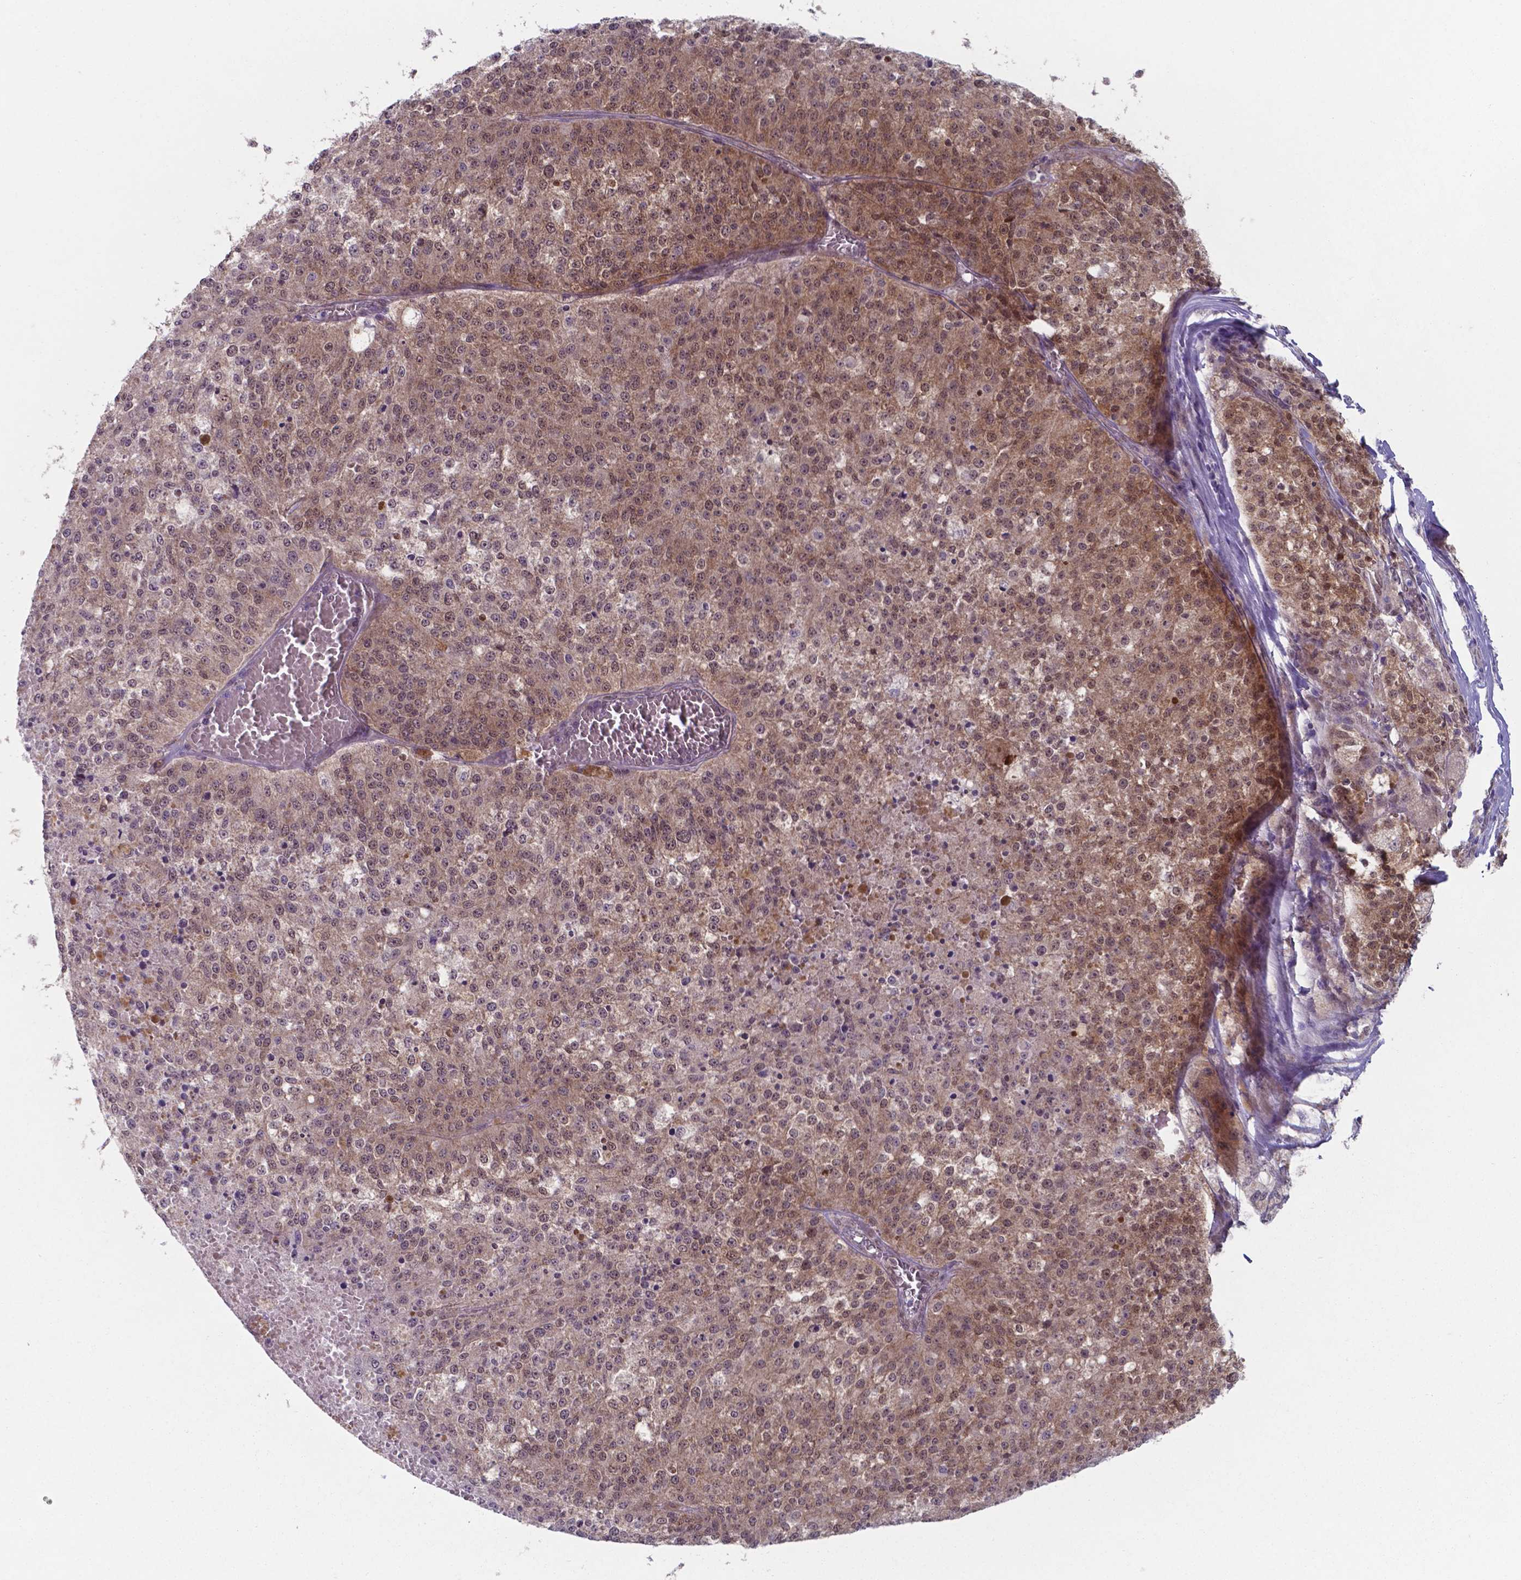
{"staining": {"intensity": "weak", "quantity": "25%-75%", "location": "nuclear"}, "tissue": "melanoma", "cell_type": "Tumor cells", "image_type": "cancer", "snomed": [{"axis": "morphology", "description": "Malignant melanoma, Metastatic site"}, {"axis": "topography", "description": "Lymph node"}], "caption": "This is an image of immunohistochemistry (IHC) staining of malignant melanoma (metastatic site), which shows weak positivity in the nuclear of tumor cells.", "gene": "UBE2E2", "patient": {"sex": "female", "age": 64}}